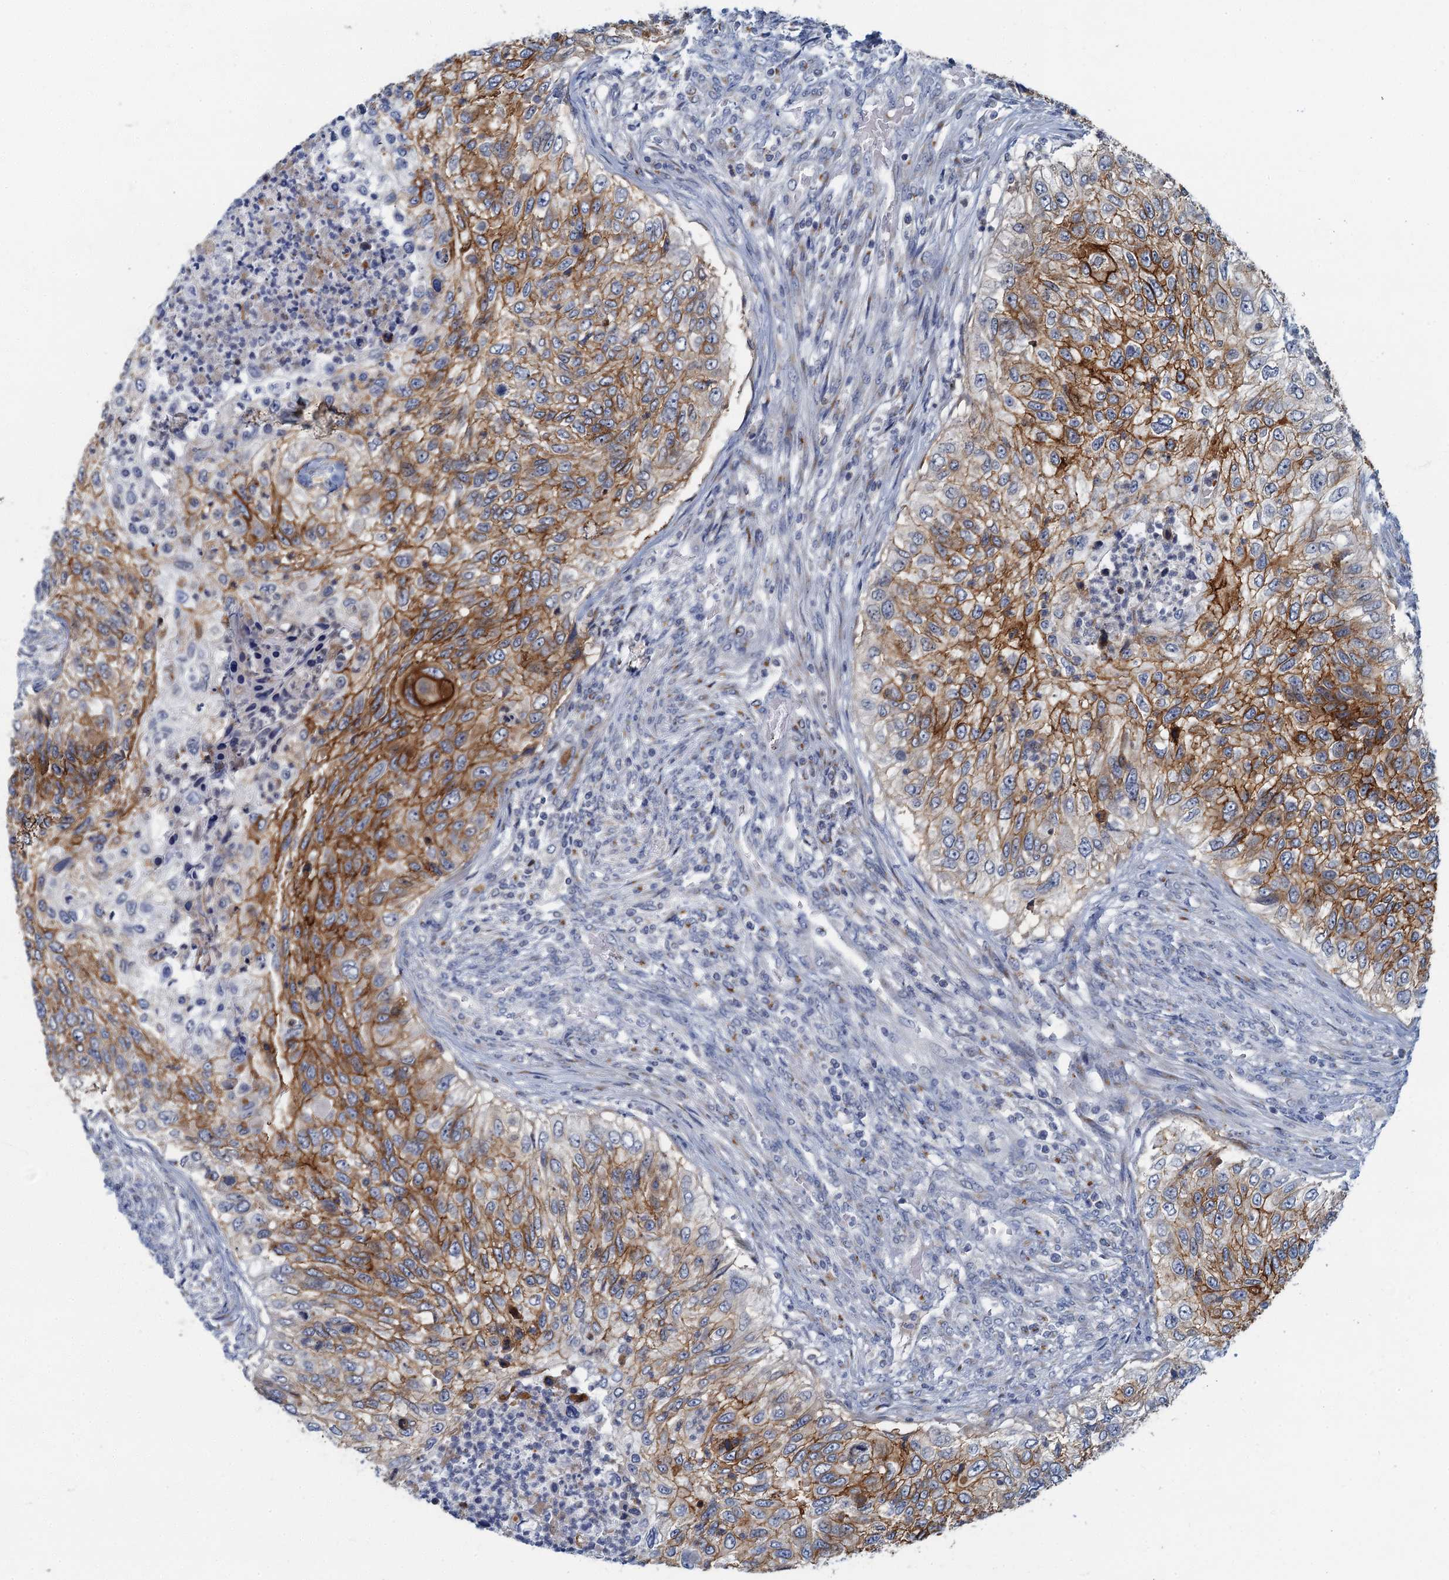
{"staining": {"intensity": "moderate", "quantity": ">75%", "location": "cytoplasmic/membranous"}, "tissue": "urothelial cancer", "cell_type": "Tumor cells", "image_type": "cancer", "snomed": [{"axis": "morphology", "description": "Urothelial carcinoma, High grade"}, {"axis": "topography", "description": "Urinary bladder"}], "caption": "Immunohistochemical staining of high-grade urothelial carcinoma displays medium levels of moderate cytoplasmic/membranous positivity in about >75% of tumor cells.", "gene": "LYPD3", "patient": {"sex": "female", "age": 60}}